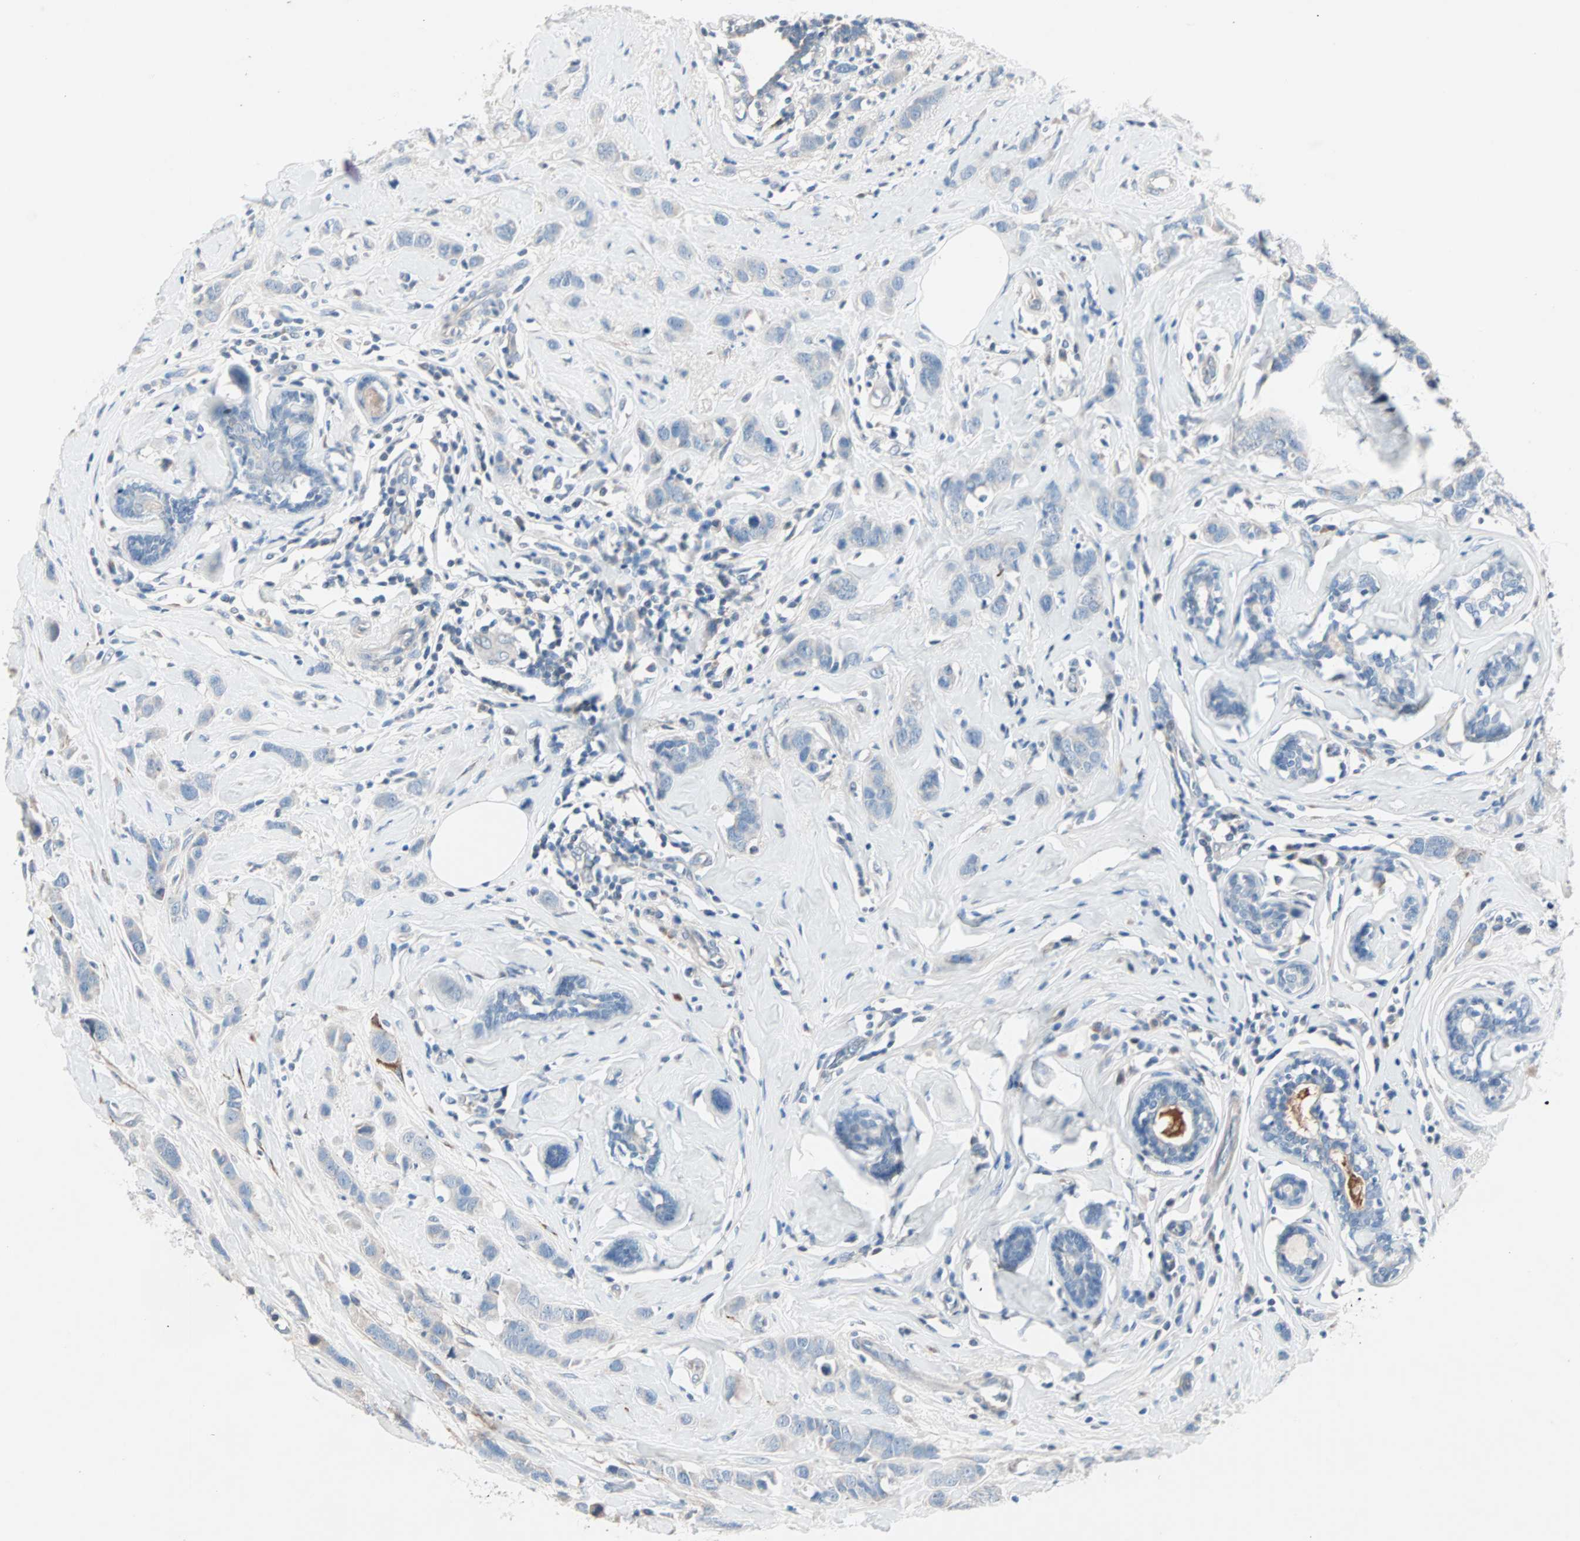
{"staining": {"intensity": "negative", "quantity": "none", "location": "none"}, "tissue": "breast cancer", "cell_type": "Tumor cells", "image_type": "cancer", "snomed": [{"axis": "morphology", "description": "Normal tissue, NOS"}, {"axis": "morphology", "description": "Duct carcinoma"}, {"axis": "topography", "description": "Breast"}], "caption": "There is no significant staining in tumor cells of breast infiltrating ductal carcinoma.", "gene": "NEFH", "patient": {"sex": "female", "age": 50}}